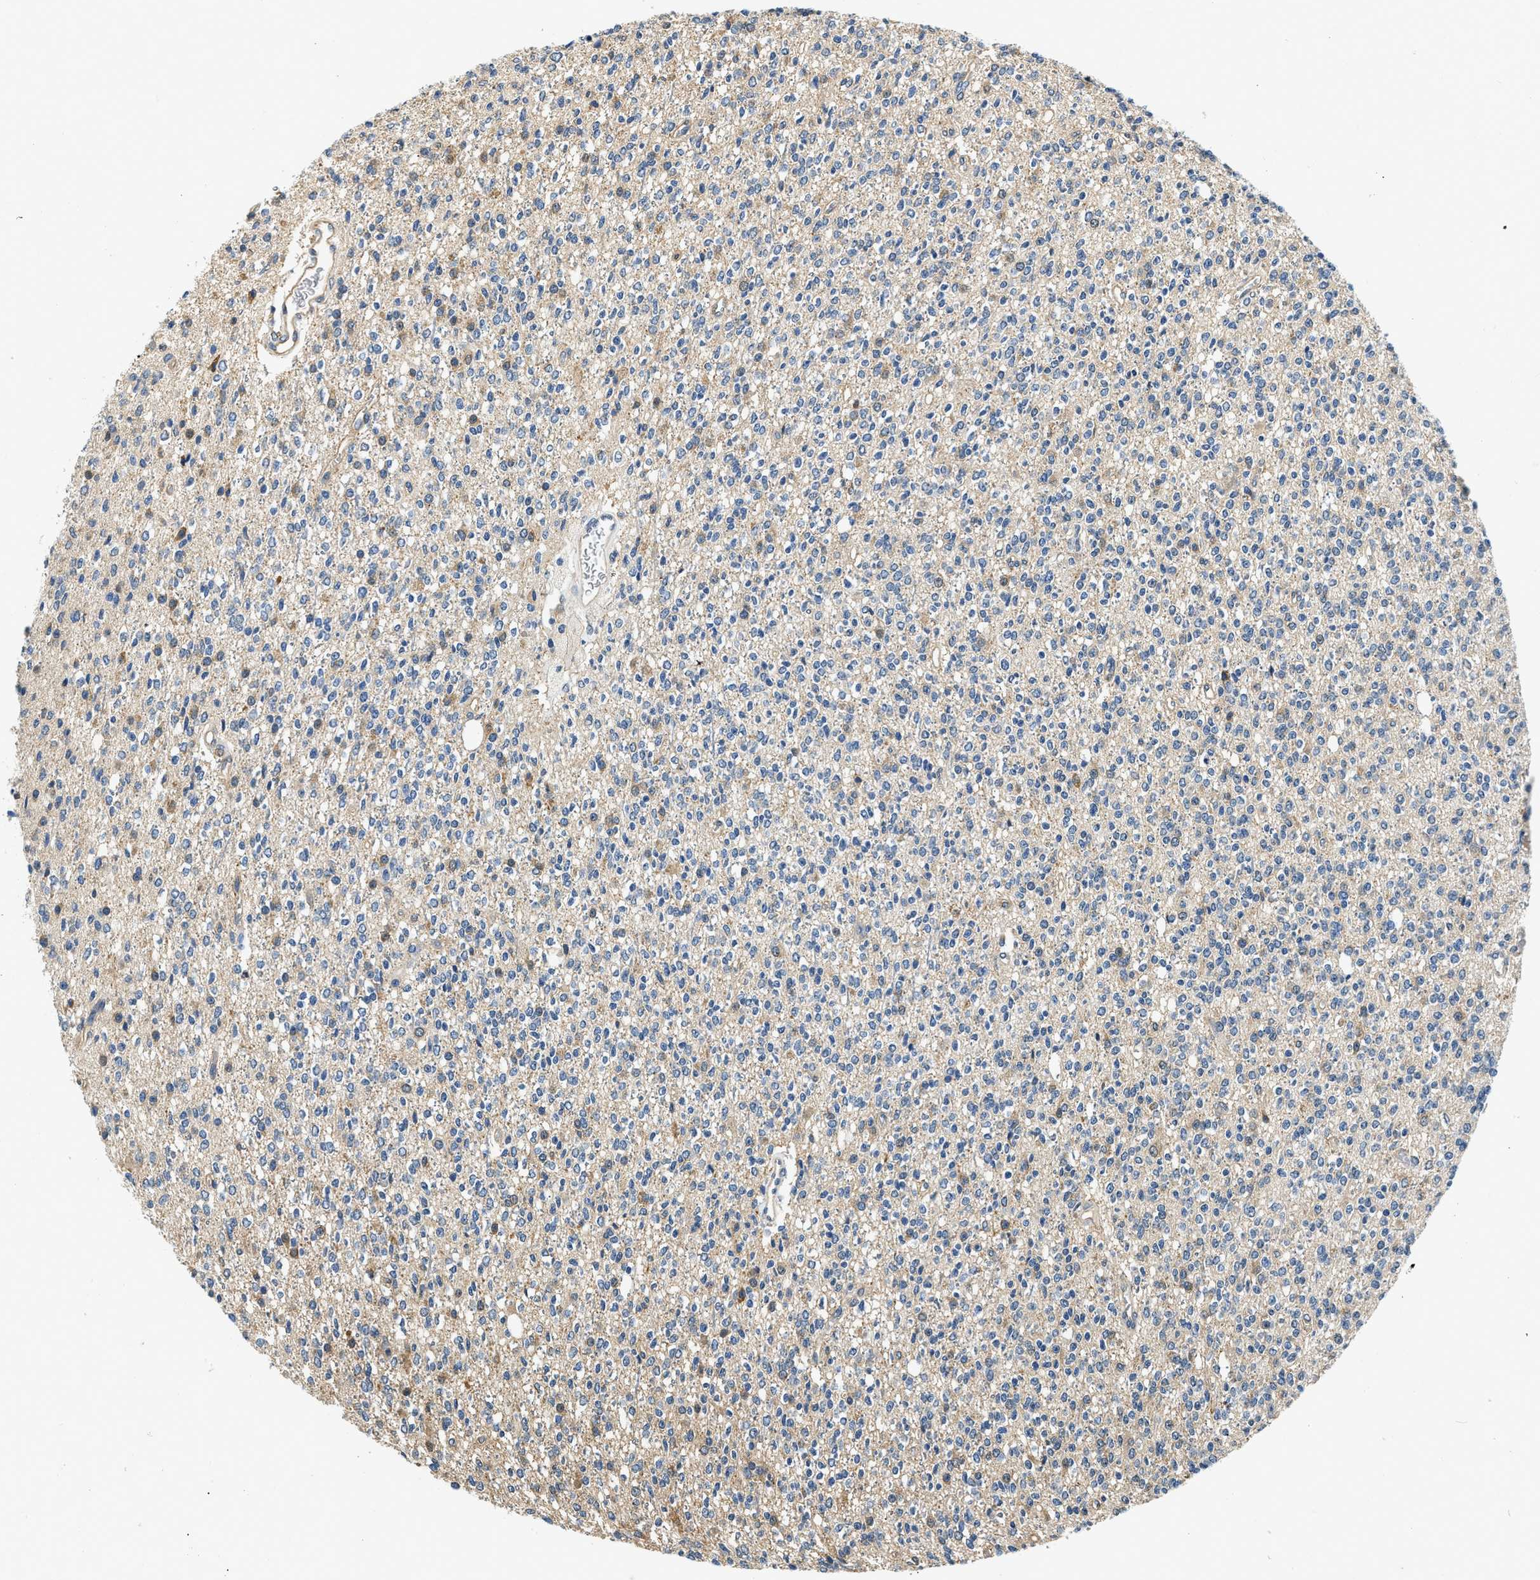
{"staining": {"intensity": "negative", "quantity": "none", "location": "none"}, "tissue": "glioma", "cell_type": "Tumor cells", "image_type": "cancer", "snomed": [{"axis": "morphology", "description": "Glioma, malignant, High grade"}, {"axis": "topography", "description": "Brain"}], "caption": "The immunohistochemistry image has no significant positivity in tumor cells of malignant glioma (high-grade) tissue.", "gene": "BCL7C", "patient": {"sex": "male", "age": 34}}